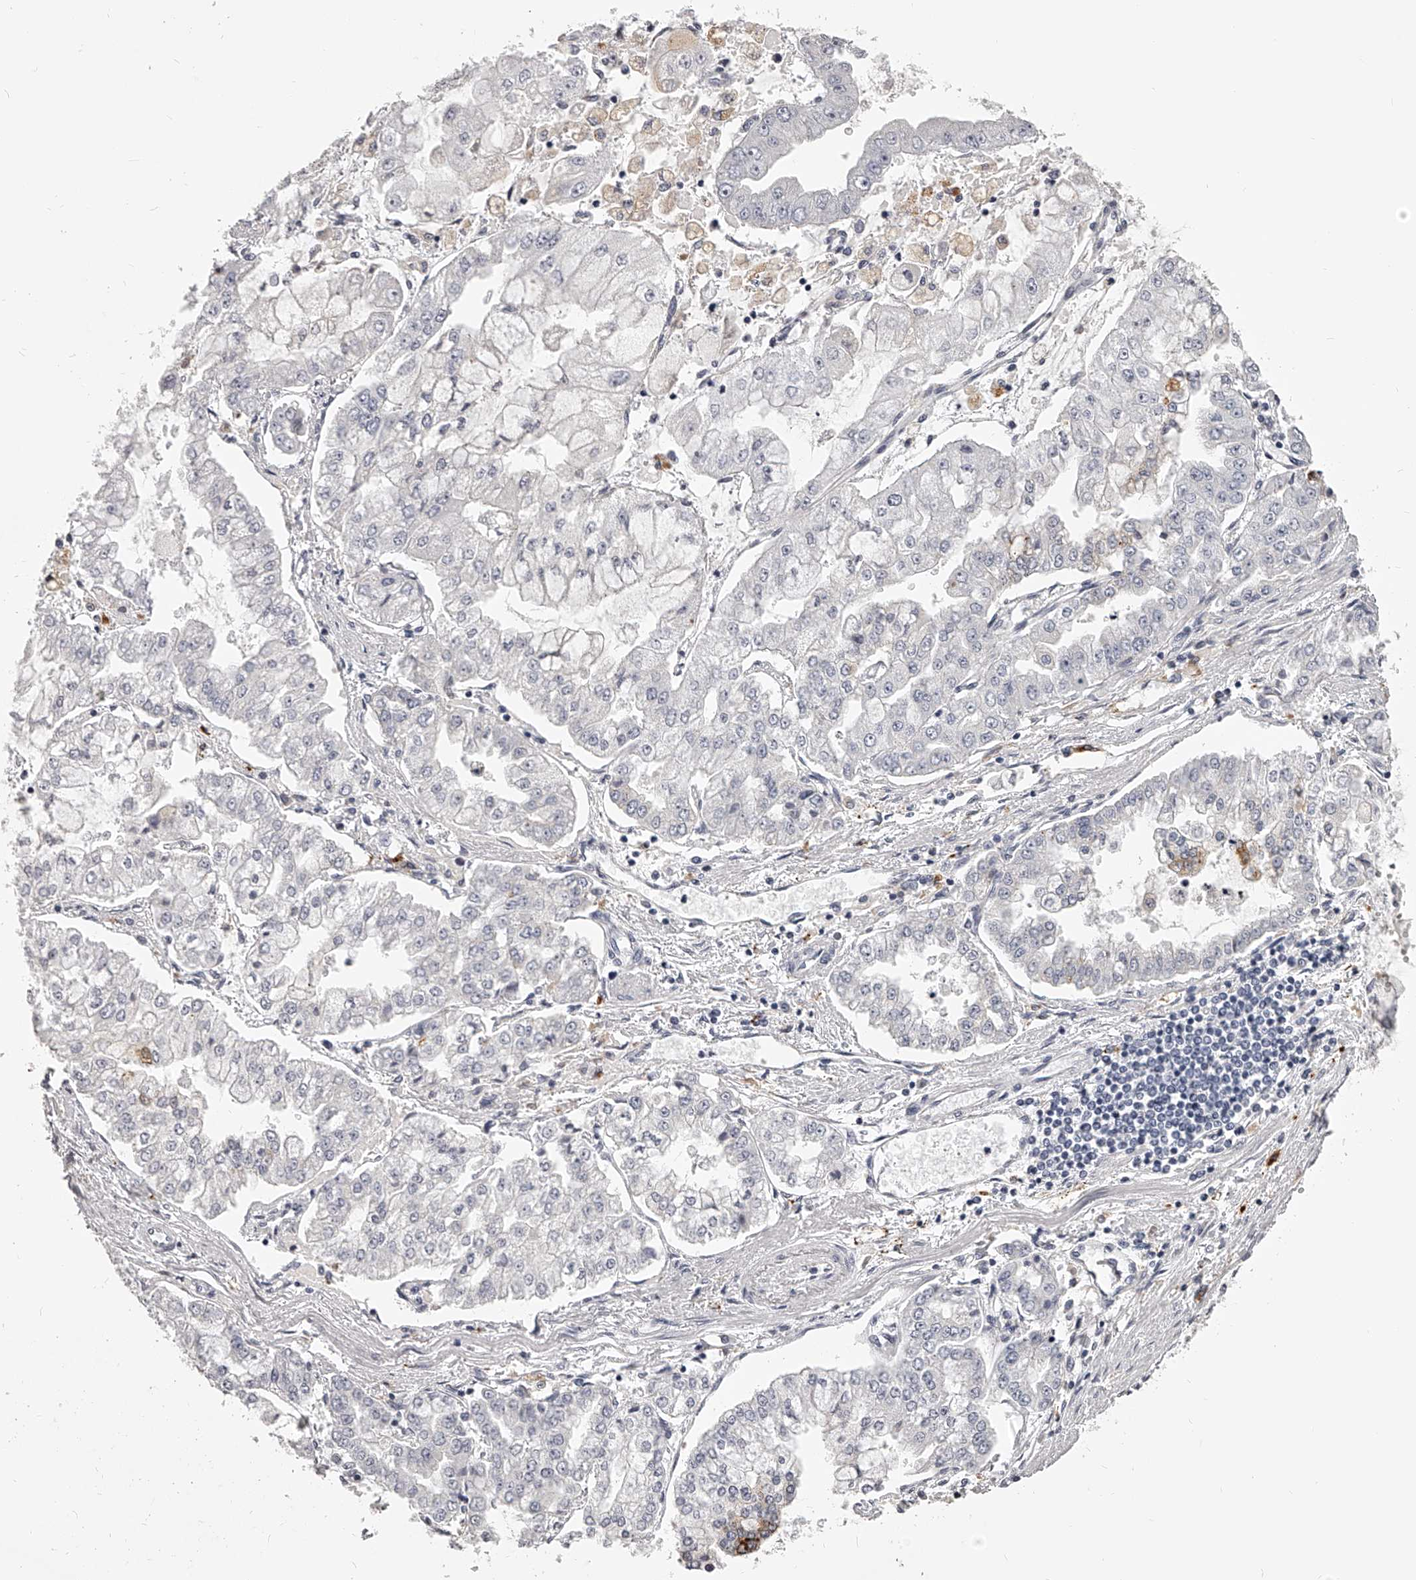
{"staining": {"intensity": "negative", "quantity": "none", "location": "none"}, "tissue": "stomach cancer", "cell_type": "Tumor cells", "image_type": "cancer", "snomed": [{"axis": "morphology", "description": "Adenocarcinoma, NOS"}, {"axis": "topography", "description": "Stomach"}], "caption": "Tumor cells show no significant protein positivity in stomach cancer (adenocarcinoma).", "gene": "DMRT1", "patient": {"sex": "male", "age": 76}}